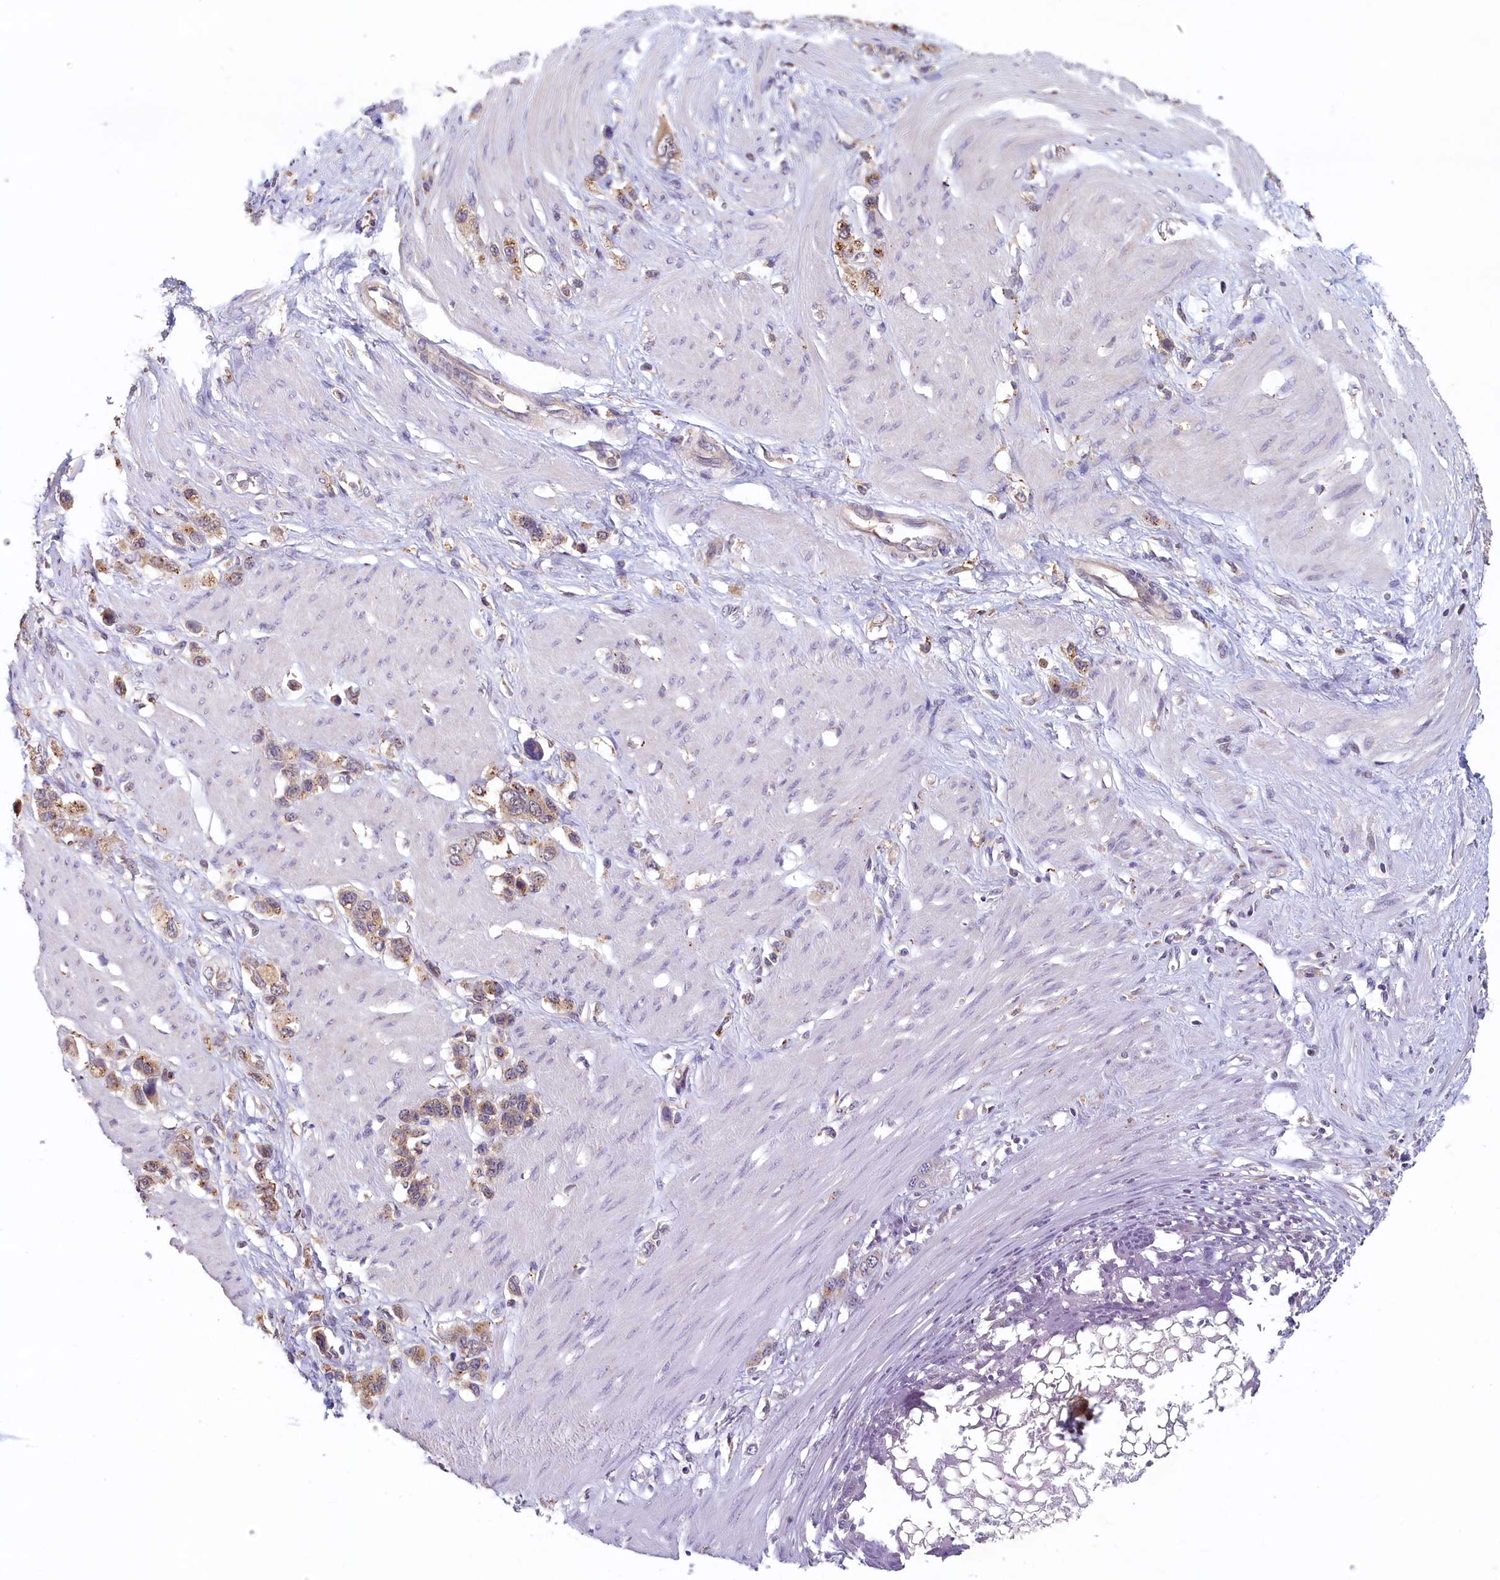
{"staining": {"intensity": "moderate", "quantity": ">75%", "location": "cytoplasmic/membranous"}, "tissue": "stomach cancer", "cell_type": "Tumor cells", "image_type": "cancer", "snomed": [{"axis": "morphology", "description": "Adenocarcinoma, NOS"}, {"axis": "morphology", "description": "Adenocarcinoma, High grade"}, {"axis": "topography", "description": "Stomach, upper"}, {"axis": "topography", "description": "Stomach, lower"}], "caption": "Stomach cancer (adenocarcinoma) stained with DAB immunohistochemistry (IHC) shows medium levels of moderate cytoplasmic/membranous staining in about >75% of tumor cells.", "gene": "NUBP2", "patient": {"sex": "female", "age": 65}}